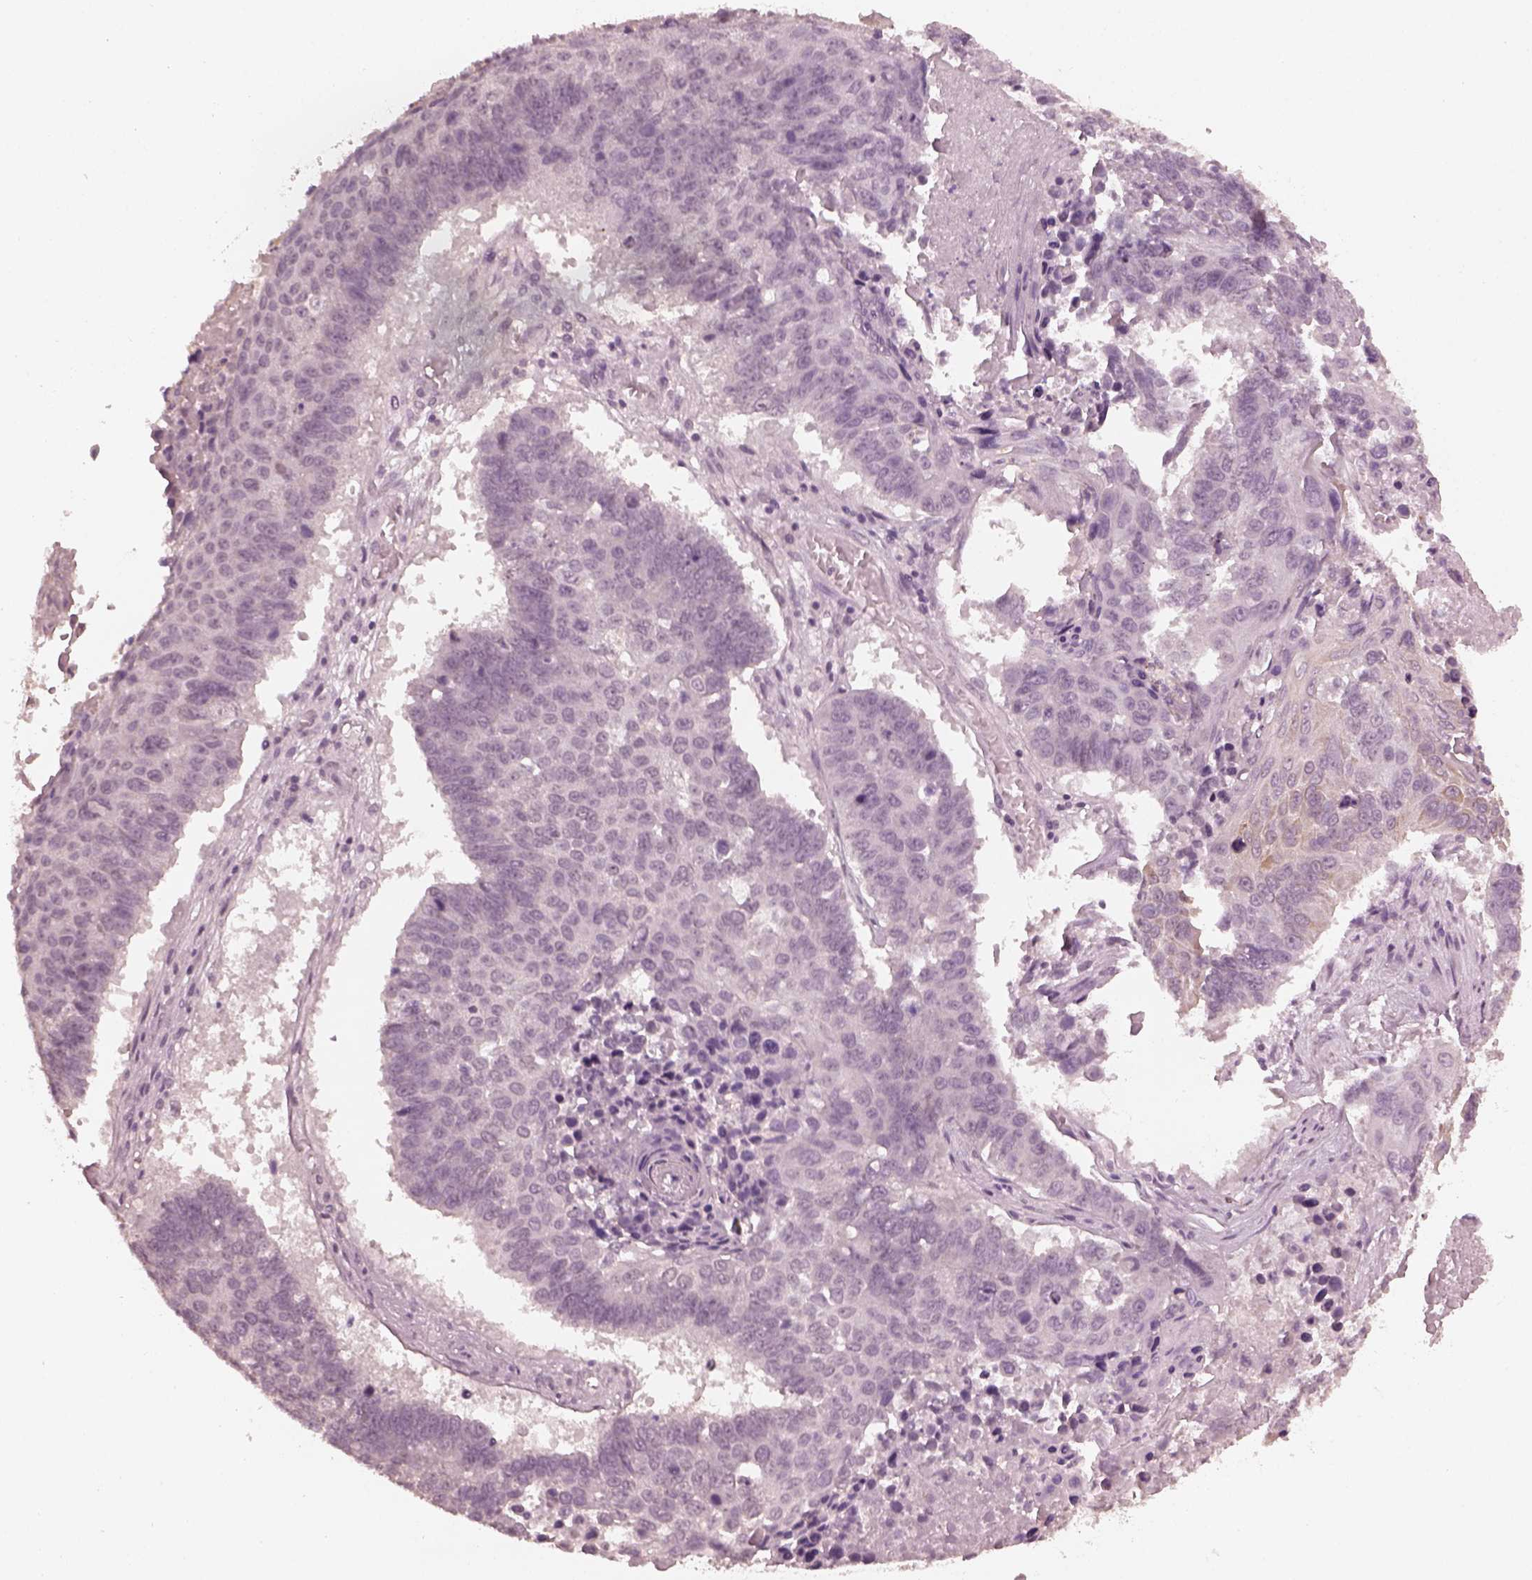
{"staining": {"intensity": "negative", "quantity": "none", "location": "none"}, "tissue": "lung cancer", "cell_type": "Tumor cells", "image_type": "cancer", "snomed": [{"axis": "morphology", "description": "Squamous cell carcinoma, NOS"}, {"axis": "topography", "description": "Lung"}], "caption": "A high-resolution photomicrograph shows immunohistochemistry (IHC) staining of squamous cell carcinoma (lung), which displays no significant staining in tumor cells.", "gene": "KRT79", "patient": {"sex": "male", "age": 73}}